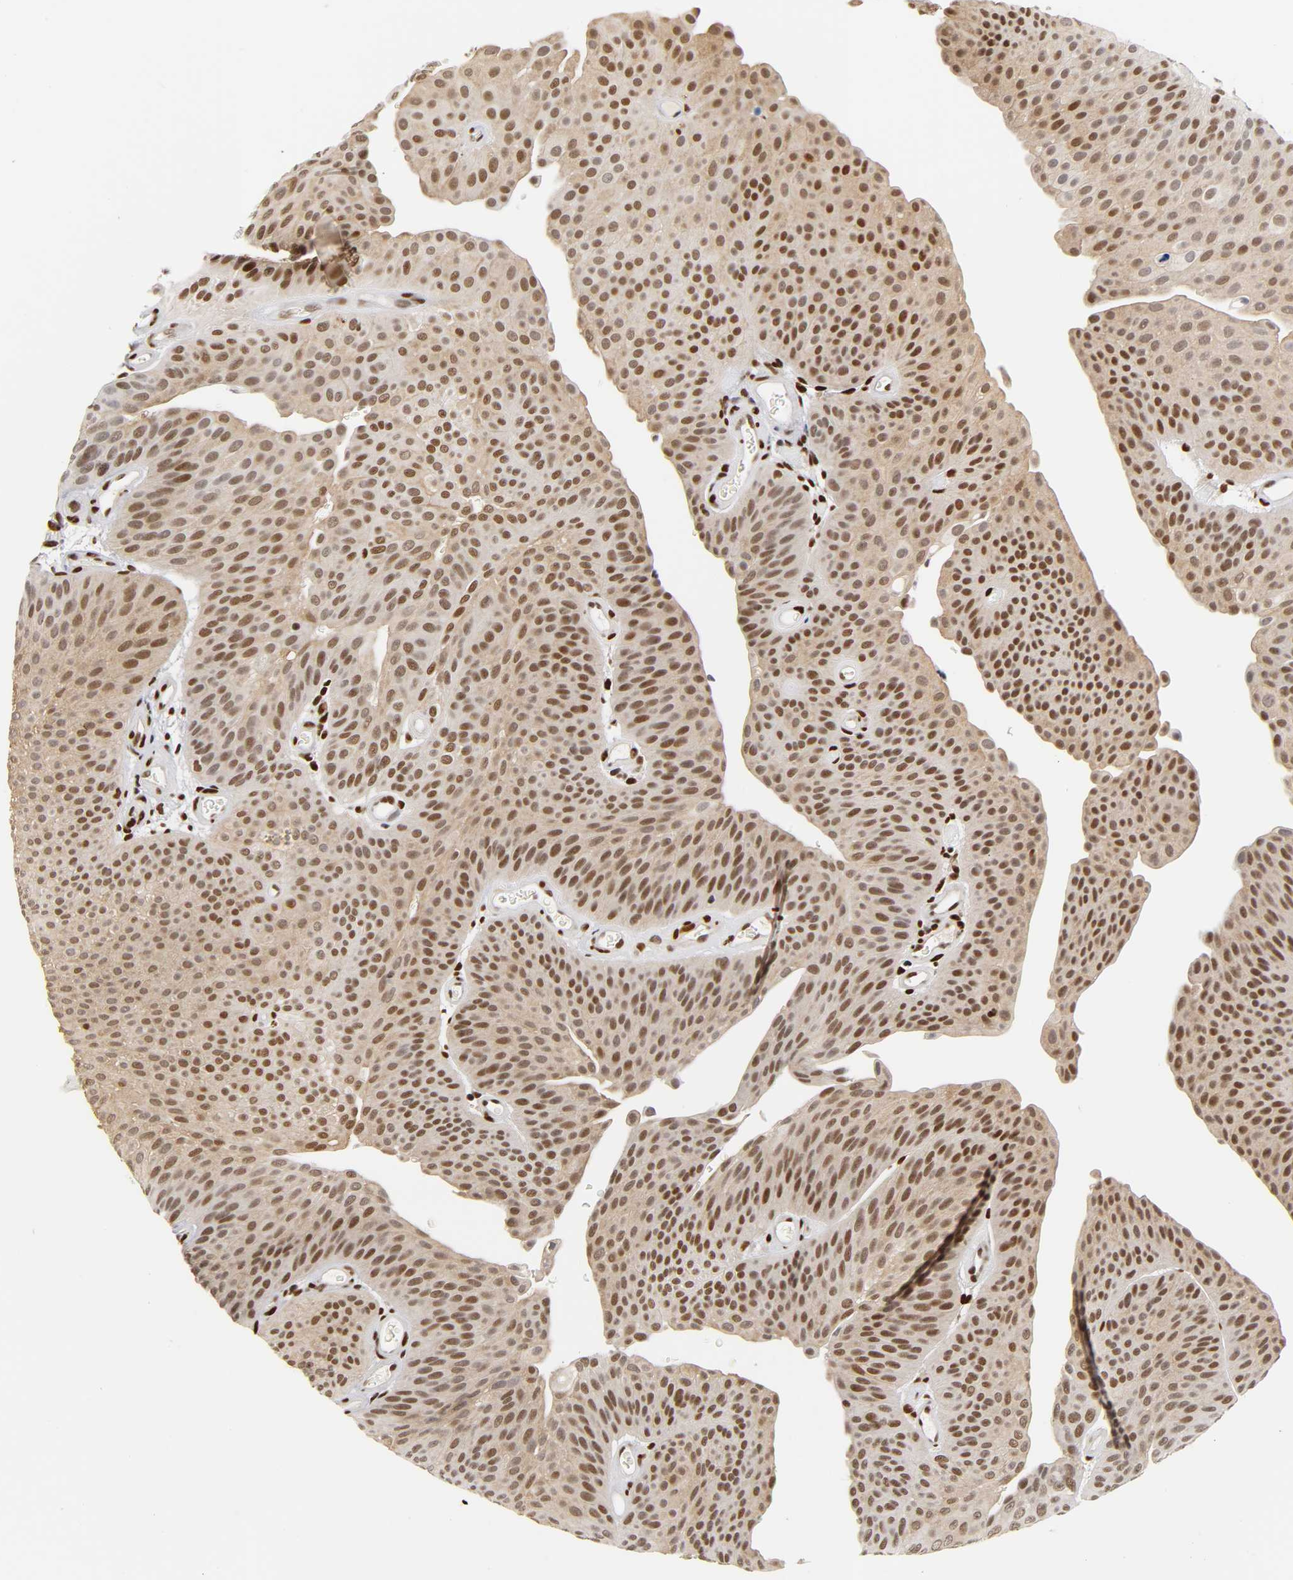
{"staining": {"intensity": "strong", "quantity": ">75%", "location": "cytoplasmic/membranous,nuclear"}, "tissue": "urothelial cancer", "cell_type": "Tumor cells", "image_type": "cancer", "snomed": [{"axis": "morphology", "description": "Urothelial carcinoma, Low grade"}, {"axis": "topography", "description": "Urinary bladder"}], "caption": "Urothelial carcinoma (low-grade) tissue shows strong cytoplasmic/membranous and nuclear positivity in approximately >75% of tumor cells", "gene": "NR3C1", "patient": {"sex": "female", "age": 60}}